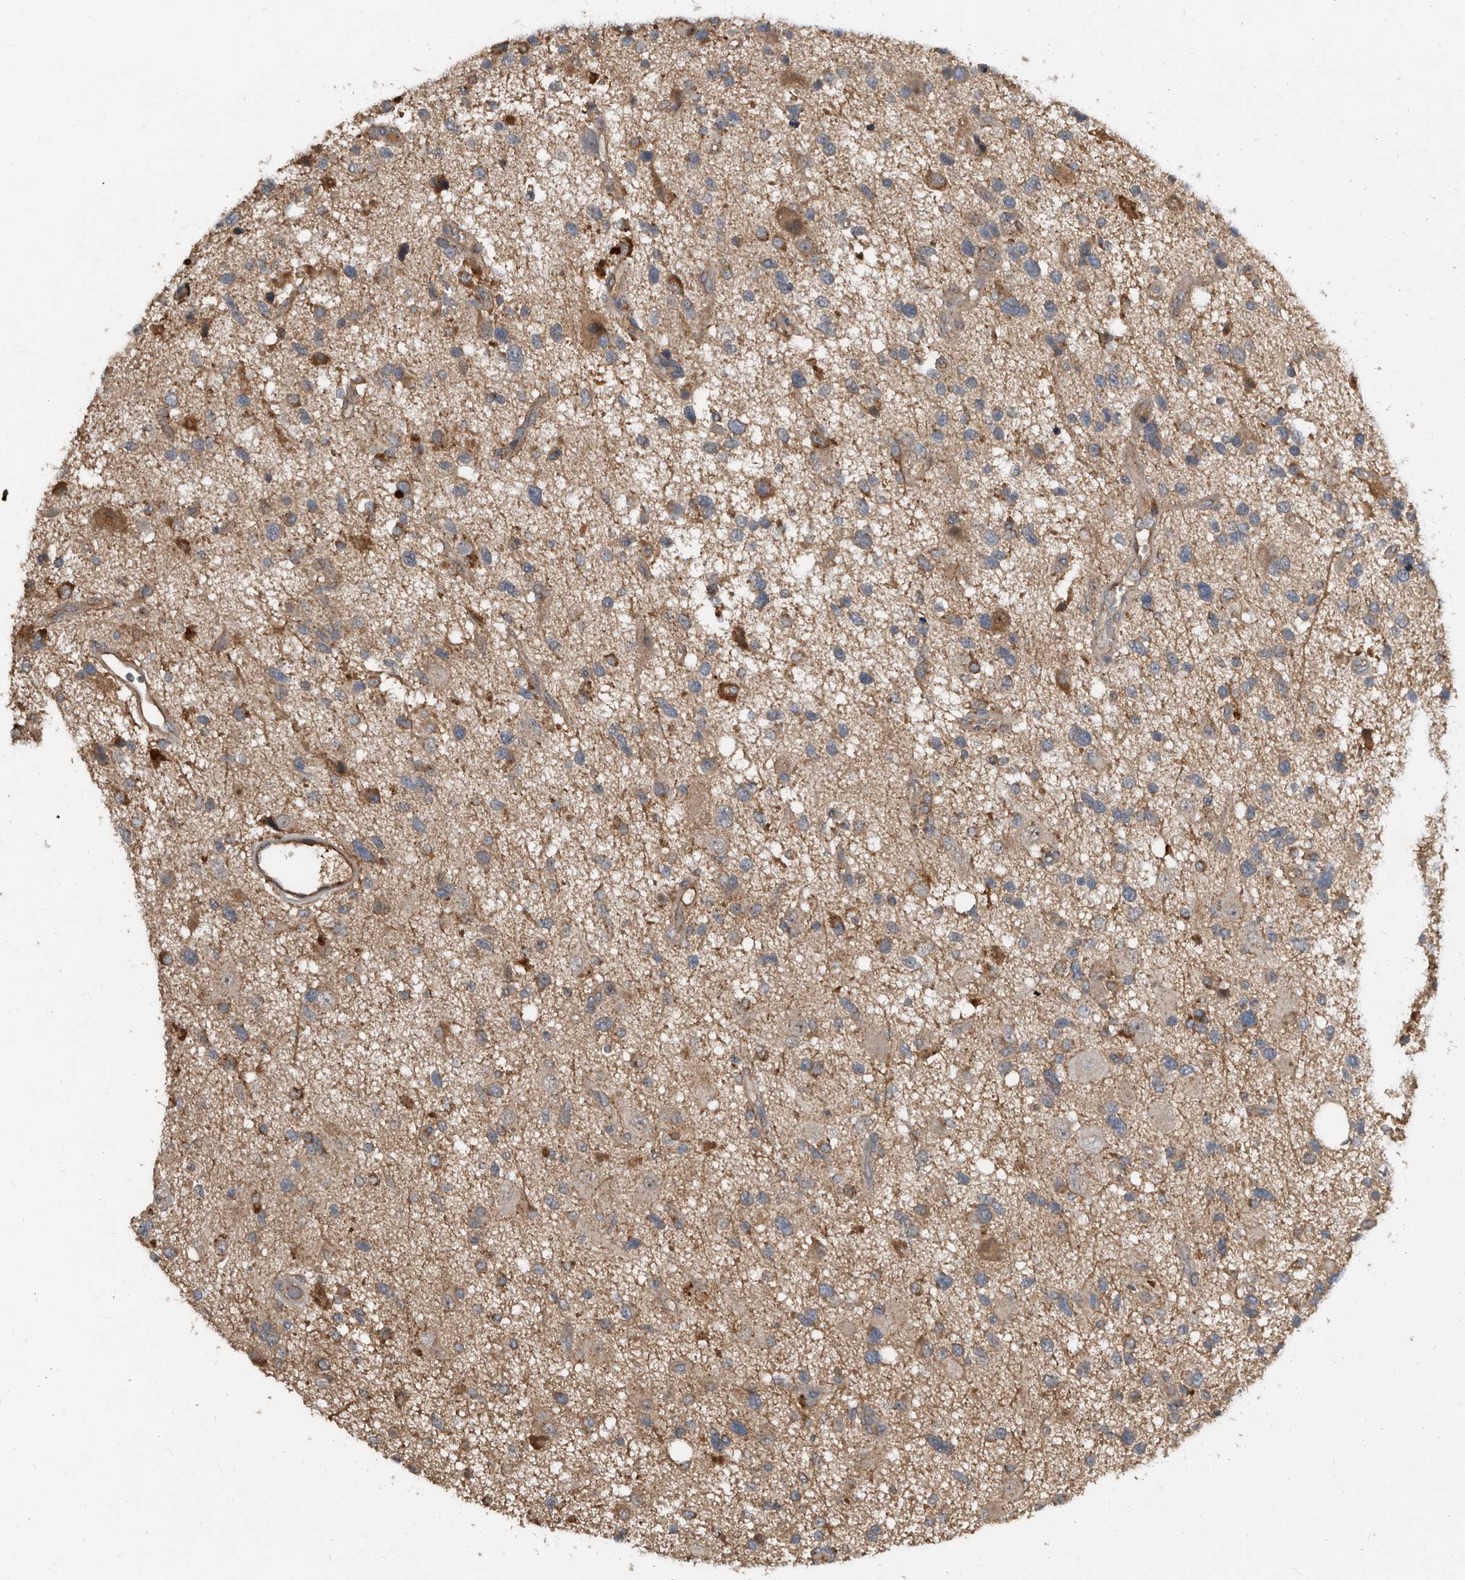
{"staining": {"intensity": "moderate", "quantity": "25%-75%", "location": "cytoplasmic/membranous"}, "tissue": "glioma", "cell_type": "Tumor cells", "image_type": "cancer", "snomed": [{"axis": "morphology", "description": "Glioma, malignant, High grade"}, {"axis": "topography", "description": "Brain"}], "caption": "This photomicrograph exhibits immunohistochemistry staining of human glioma, with medium moderate cytoplasmic/membranous positivity in approximately 25%-75% of tumor cells.", "gene": "PI15", "patient": {"sex": "male", "age": 33}}